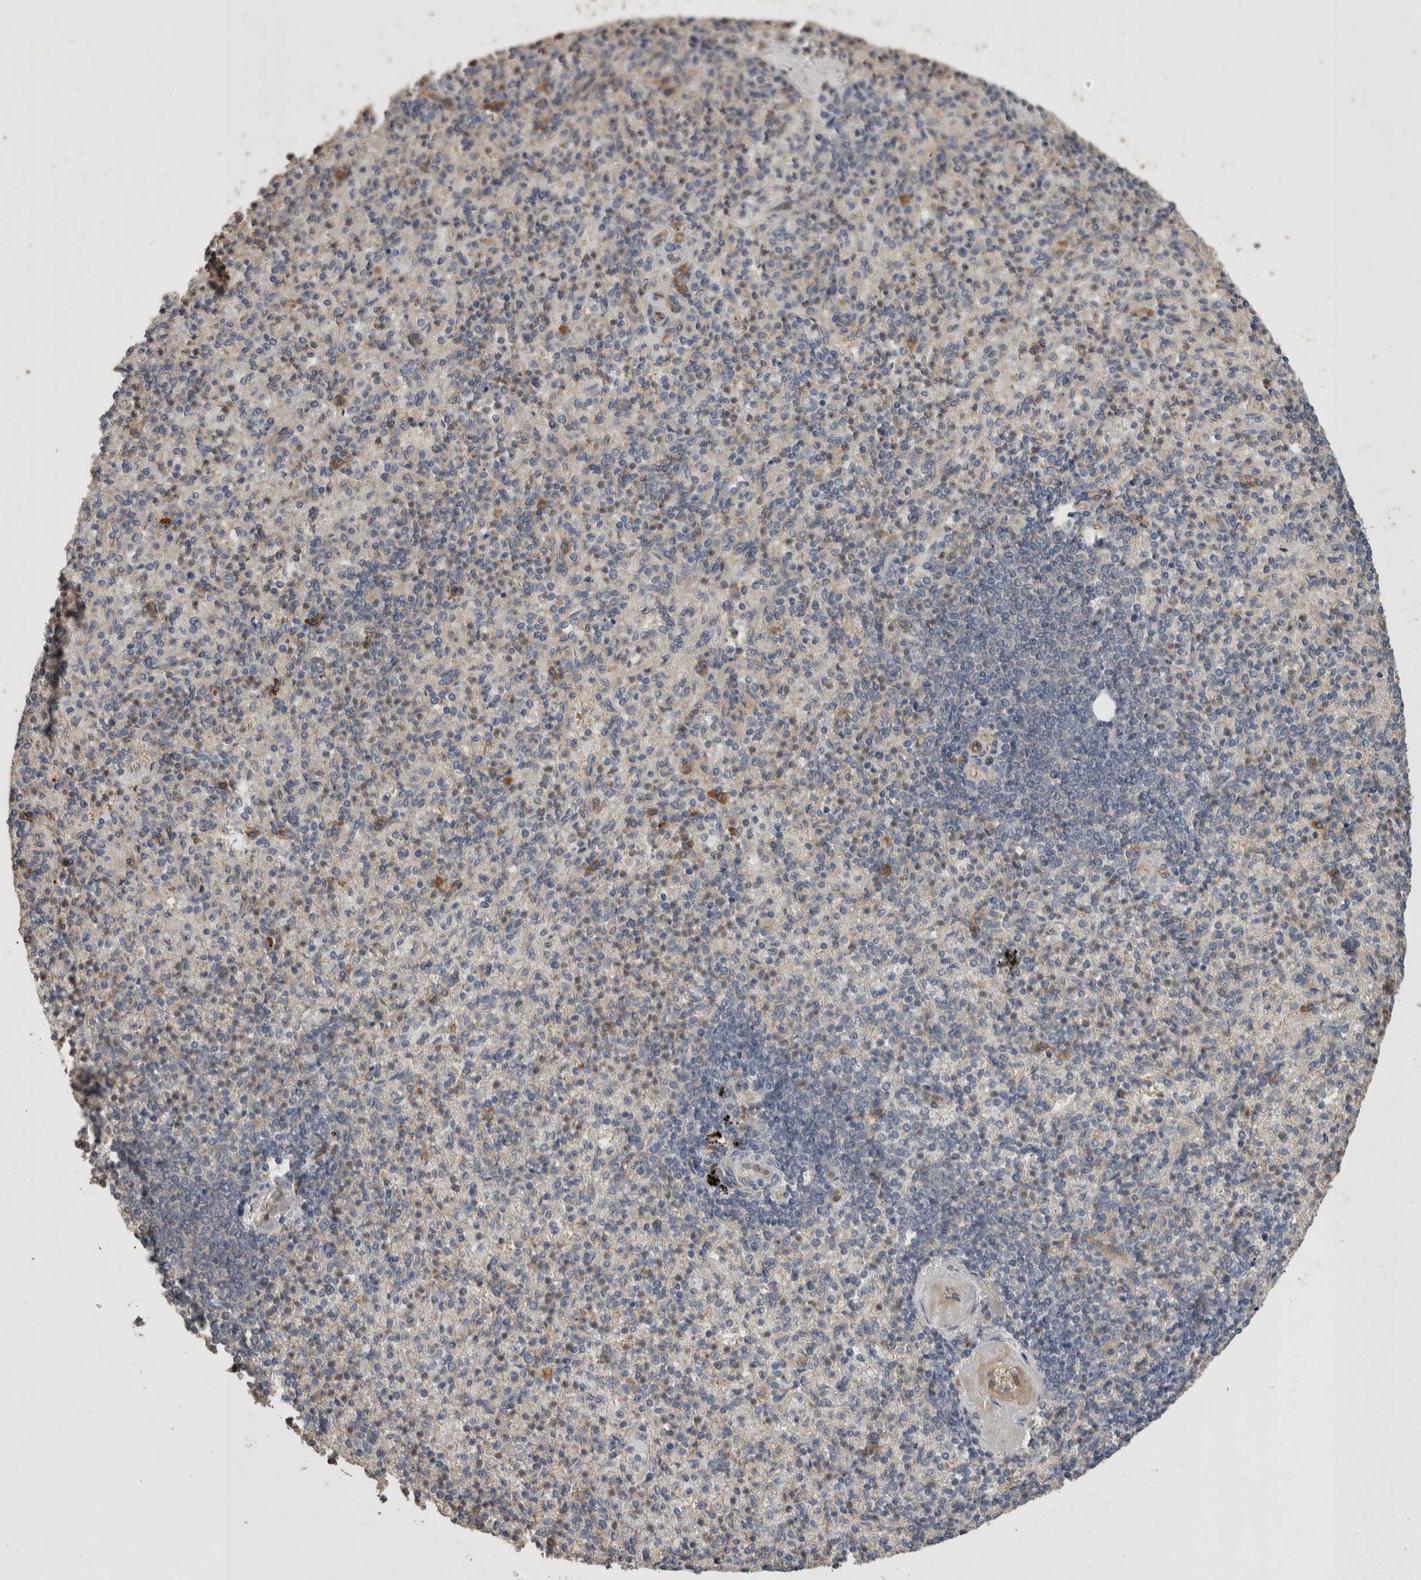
{"staining": {"intensity": "moderate", "quantity": "<25%", "location": "cytoplasmic/membranous"}, "tissue": "spleen", "cell_type": "Cells in red pulp", "image_type": "normal", "snomed": [{"axis": "morphology", "description": "Normal tissue, NOS"}, {"axis": "topography", "description": "Spleen"}], "caption": "Protein staining of benign spleen shows moderate cytoplasmic/membranous staining in about <25% of cells in red pulp.", "gene": "RHPN1", "patient": {"sex": "female", "age": 74}}